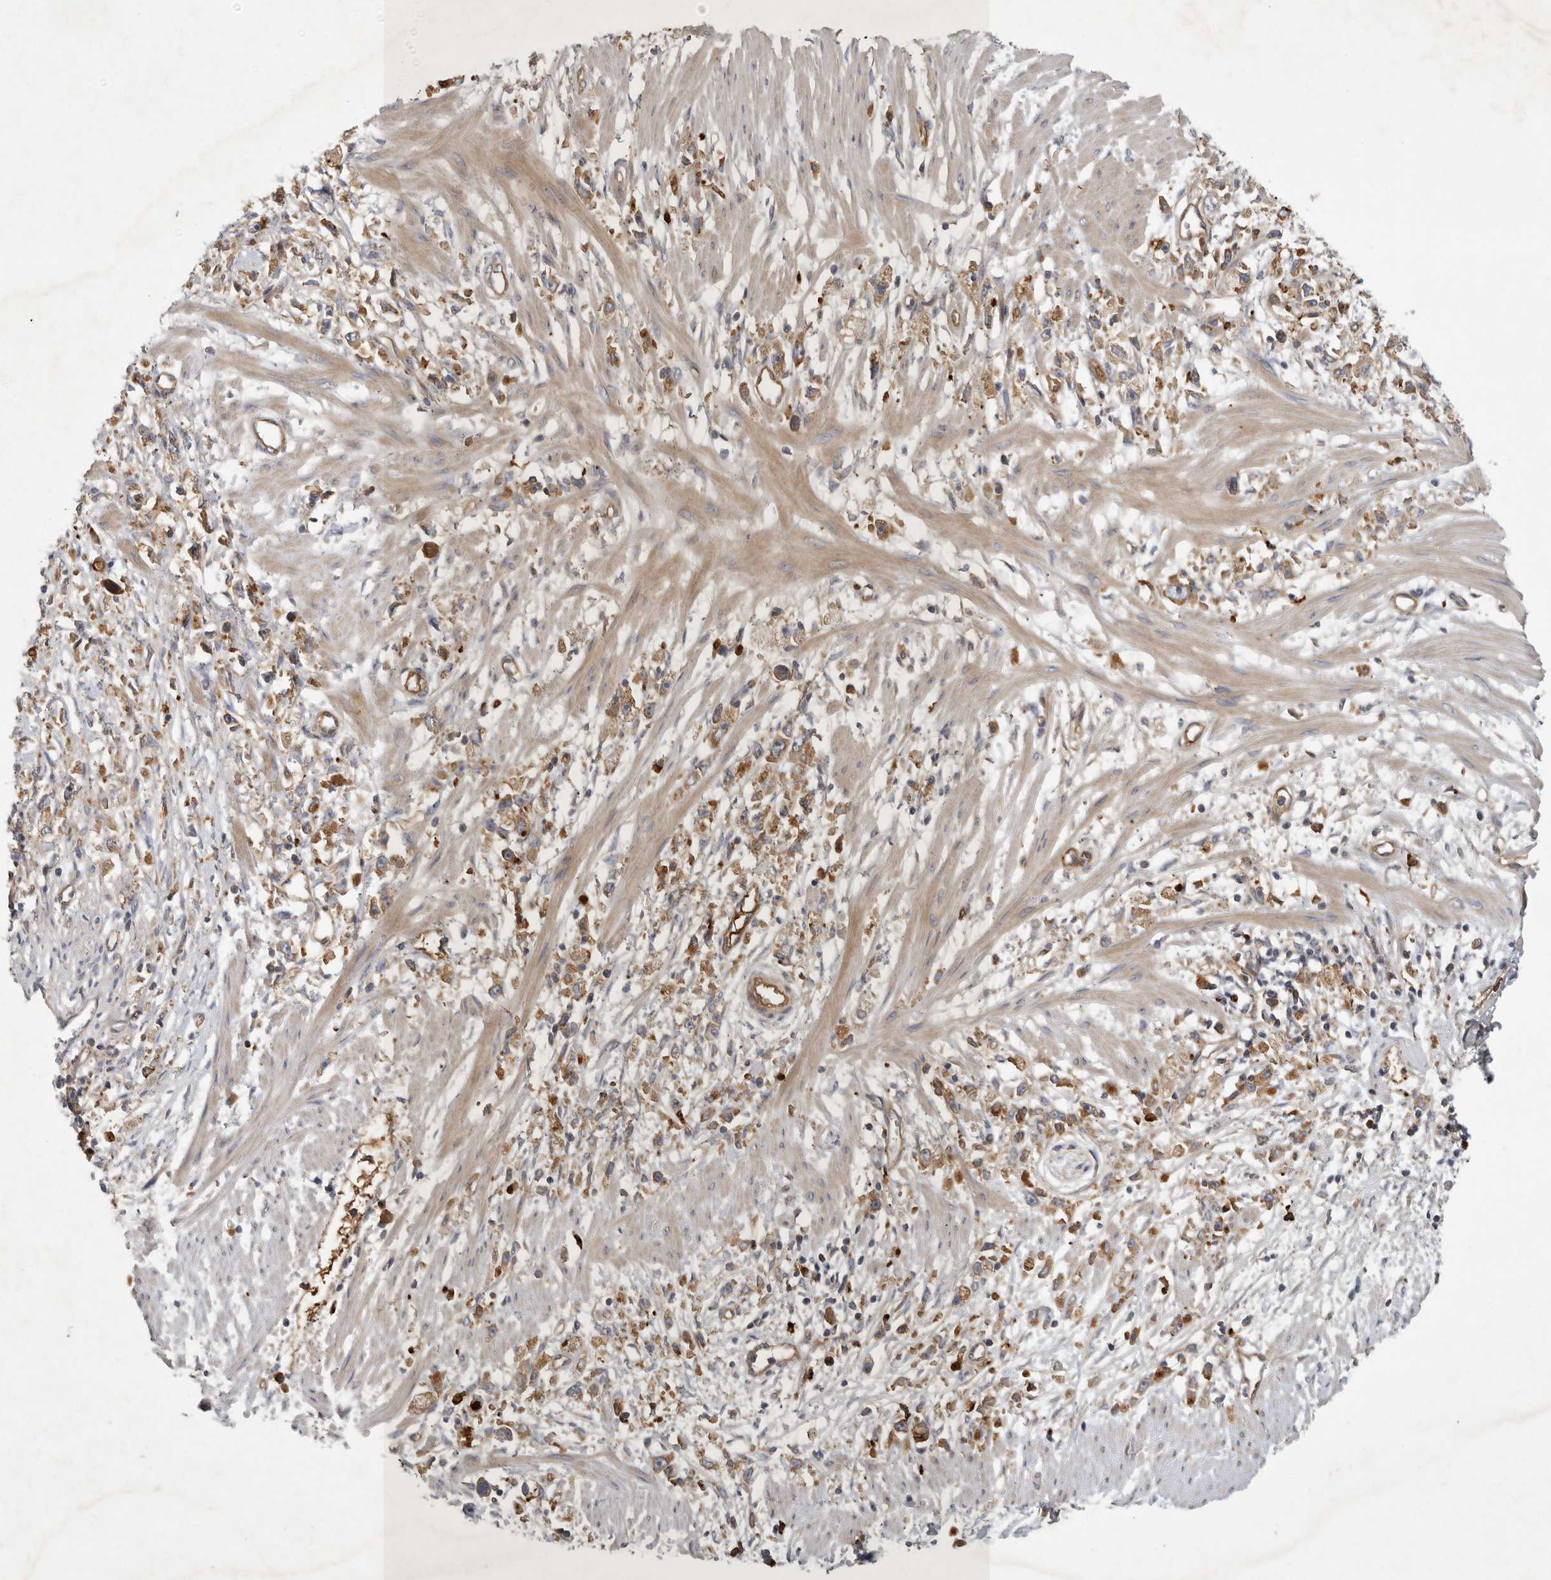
{"staining": {"intensity": "moderate", "quantity": ">75%", "location": "cytoplasmic/membranous"}, "tissue": "stomach cancer", "cell_type": "Tumor cells", "image_type": "cancer", "snomed": [{"axis": "morphology", "description": "Adenocarcinoma, NOS"}, {"axis": "topography", "description": "Stomach"}], "caption": "Immunohistochemical staining of human stomach cancer (adenocarcinoma) shows moderate cytoplasmic/membranous protein positivity in about >75% of tumor cells.", "gene": "MLPH", "patient": {"sex": "female", "age": 59}}